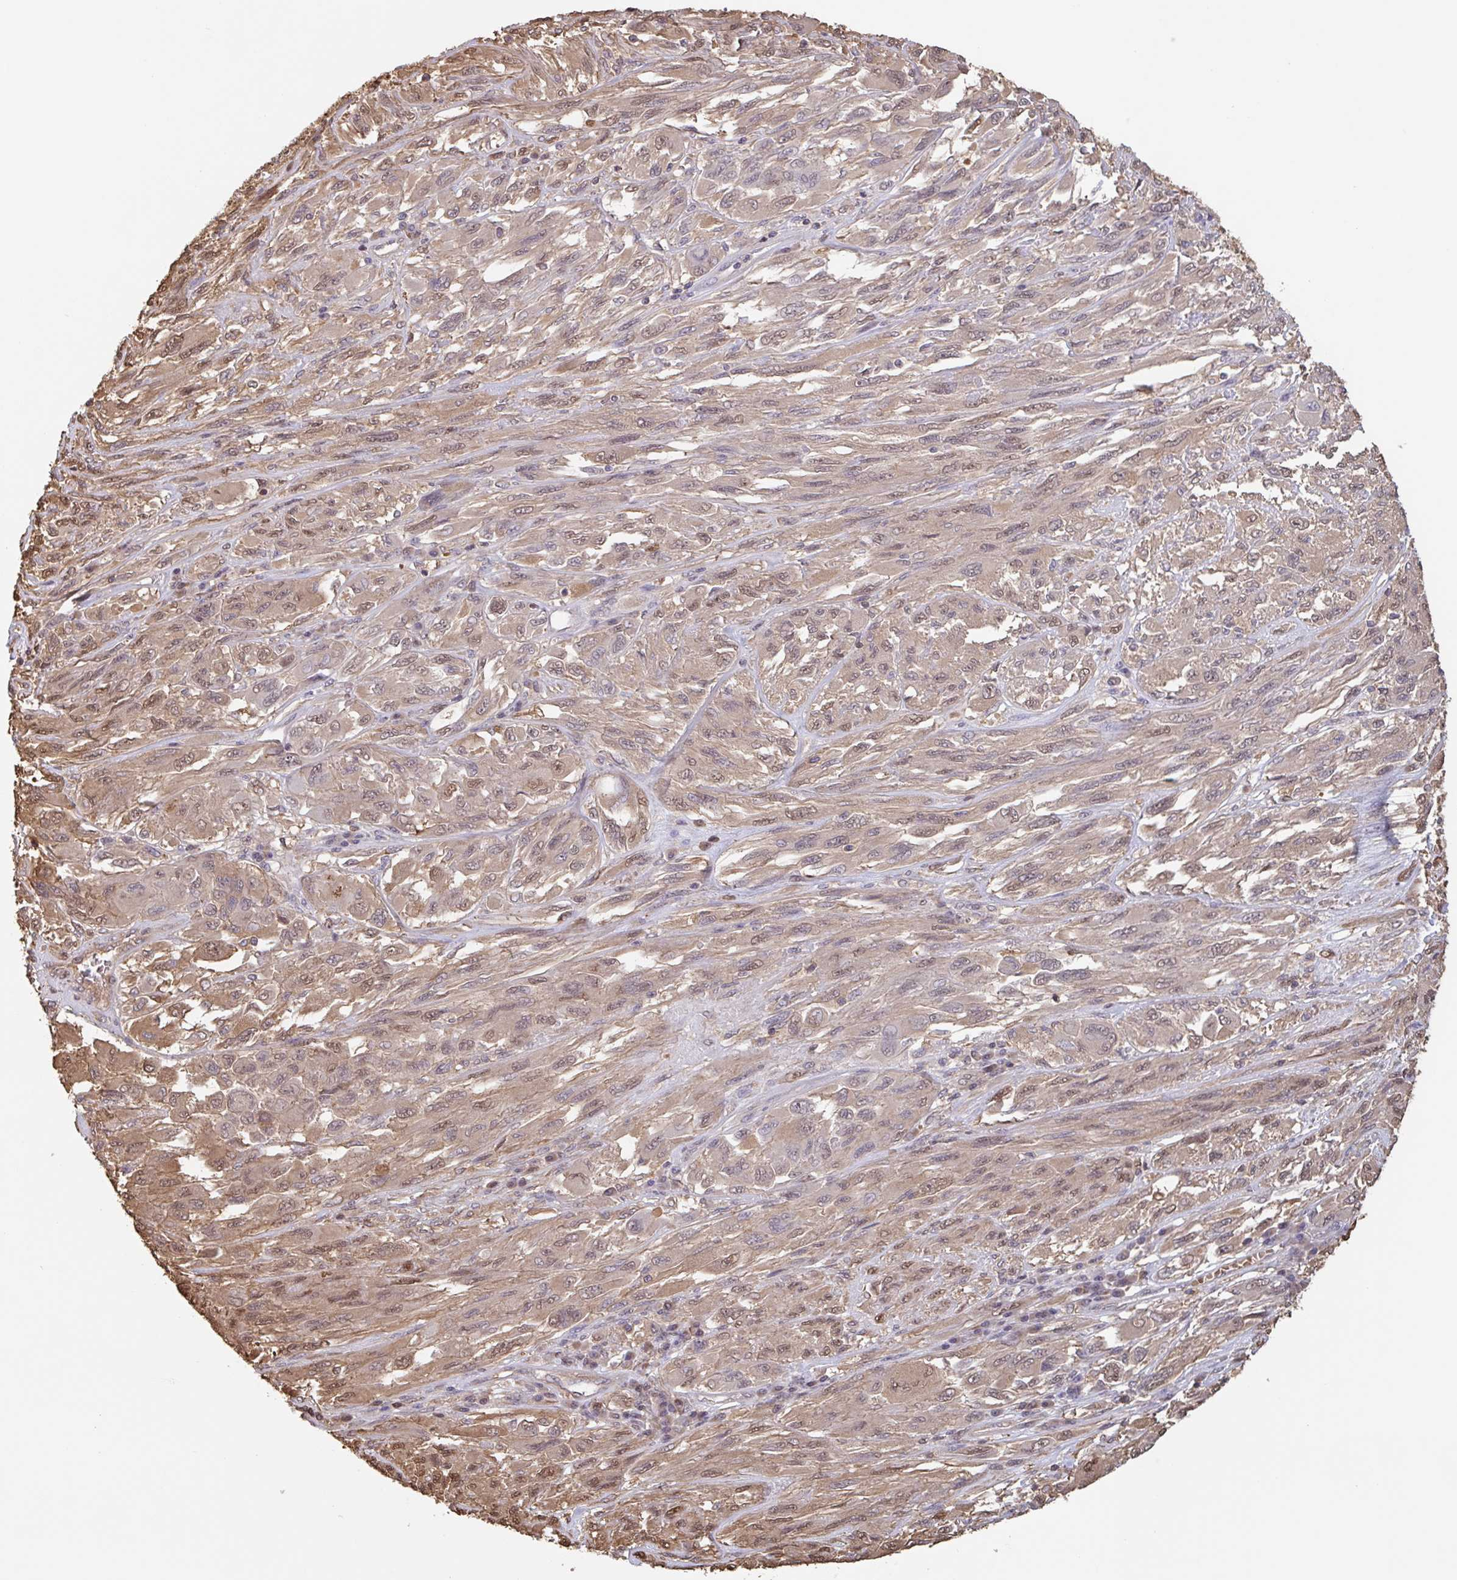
{"staining": {"intensity": "weak", "quantity": "25%-75%", "location": "cytoplasmic/membranous,nuclear"}, "tissue": "melanoma", "cell_type": "Tumor cells", "image_type": "cancer", "snomed": [{"axis": "morphology", "description": "Malignant melanoma, NOS"}, {"axis": "topography", "description": "Skin"}], "caption": "A photomicrograph showing weak cytoplasmic/membranous and nuclear expression in about 25%-75% of tumor cells in melanoma, as visualized by brown immunohistochemical staining.", "gene": "OTOP2", "patient": {"sex": "female", "age": 91}}